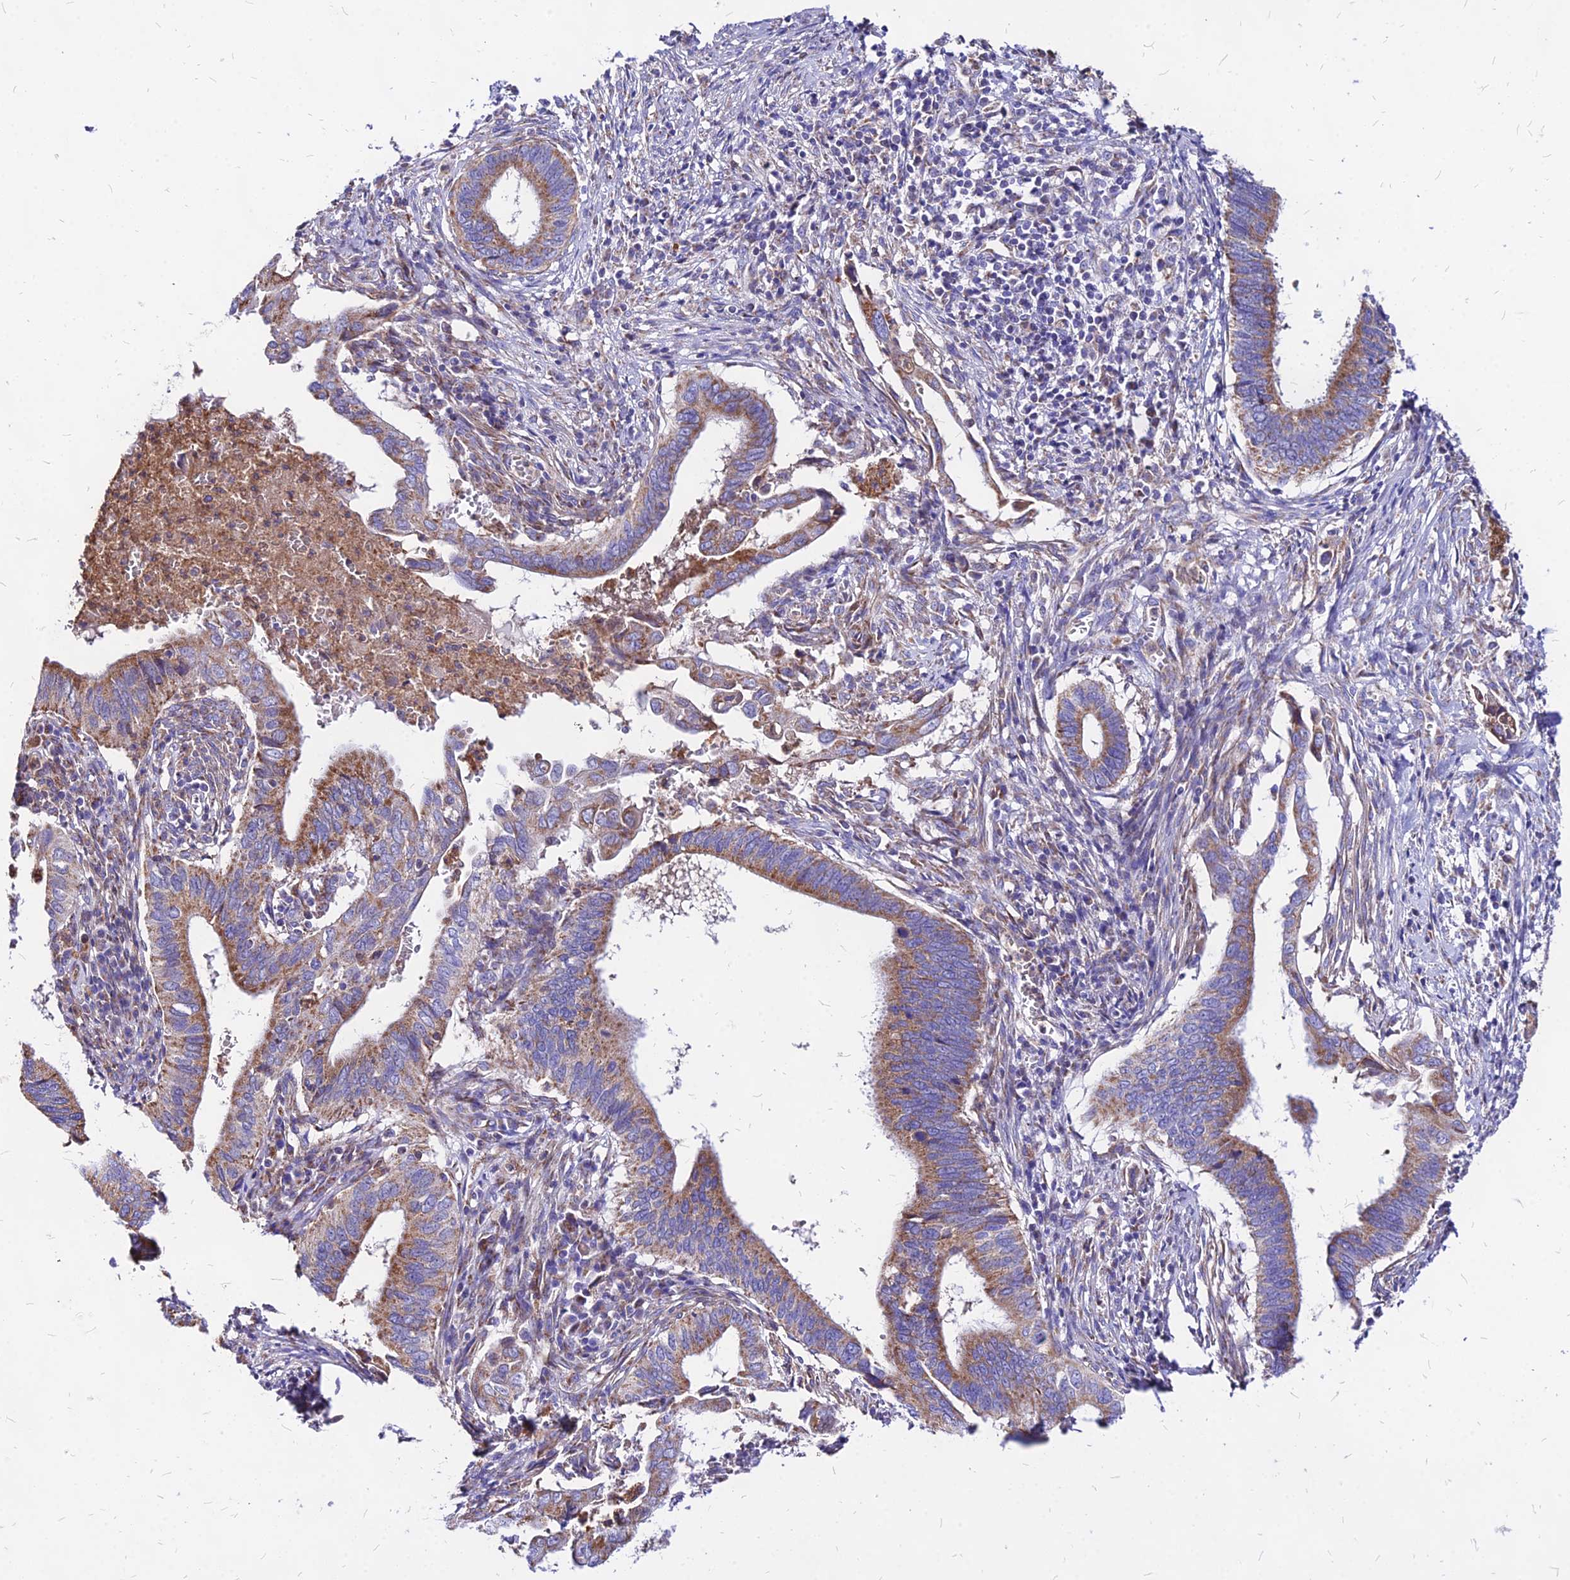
{"staining": {"intensity": "moderate", "quantity": ">75%", "location": "cytoplasmic/membranous"}, "tissue": "cervical cancer", "cell_type": "Tumor cells", "image_type": "cancer", "snomed": [{"axis": "morphology", "description": "Adenocarcinoma, NOS"}, {"axis": "topography", "description": "Cervix"}], "caption": "Tumor cells demonstrate medium levels of moderate cytoplasmic/membranous positivity in about >75% of cells in human cervical cancer.", "gene": "MRPL3", "patient": {"sex": "female", "age": 42}}